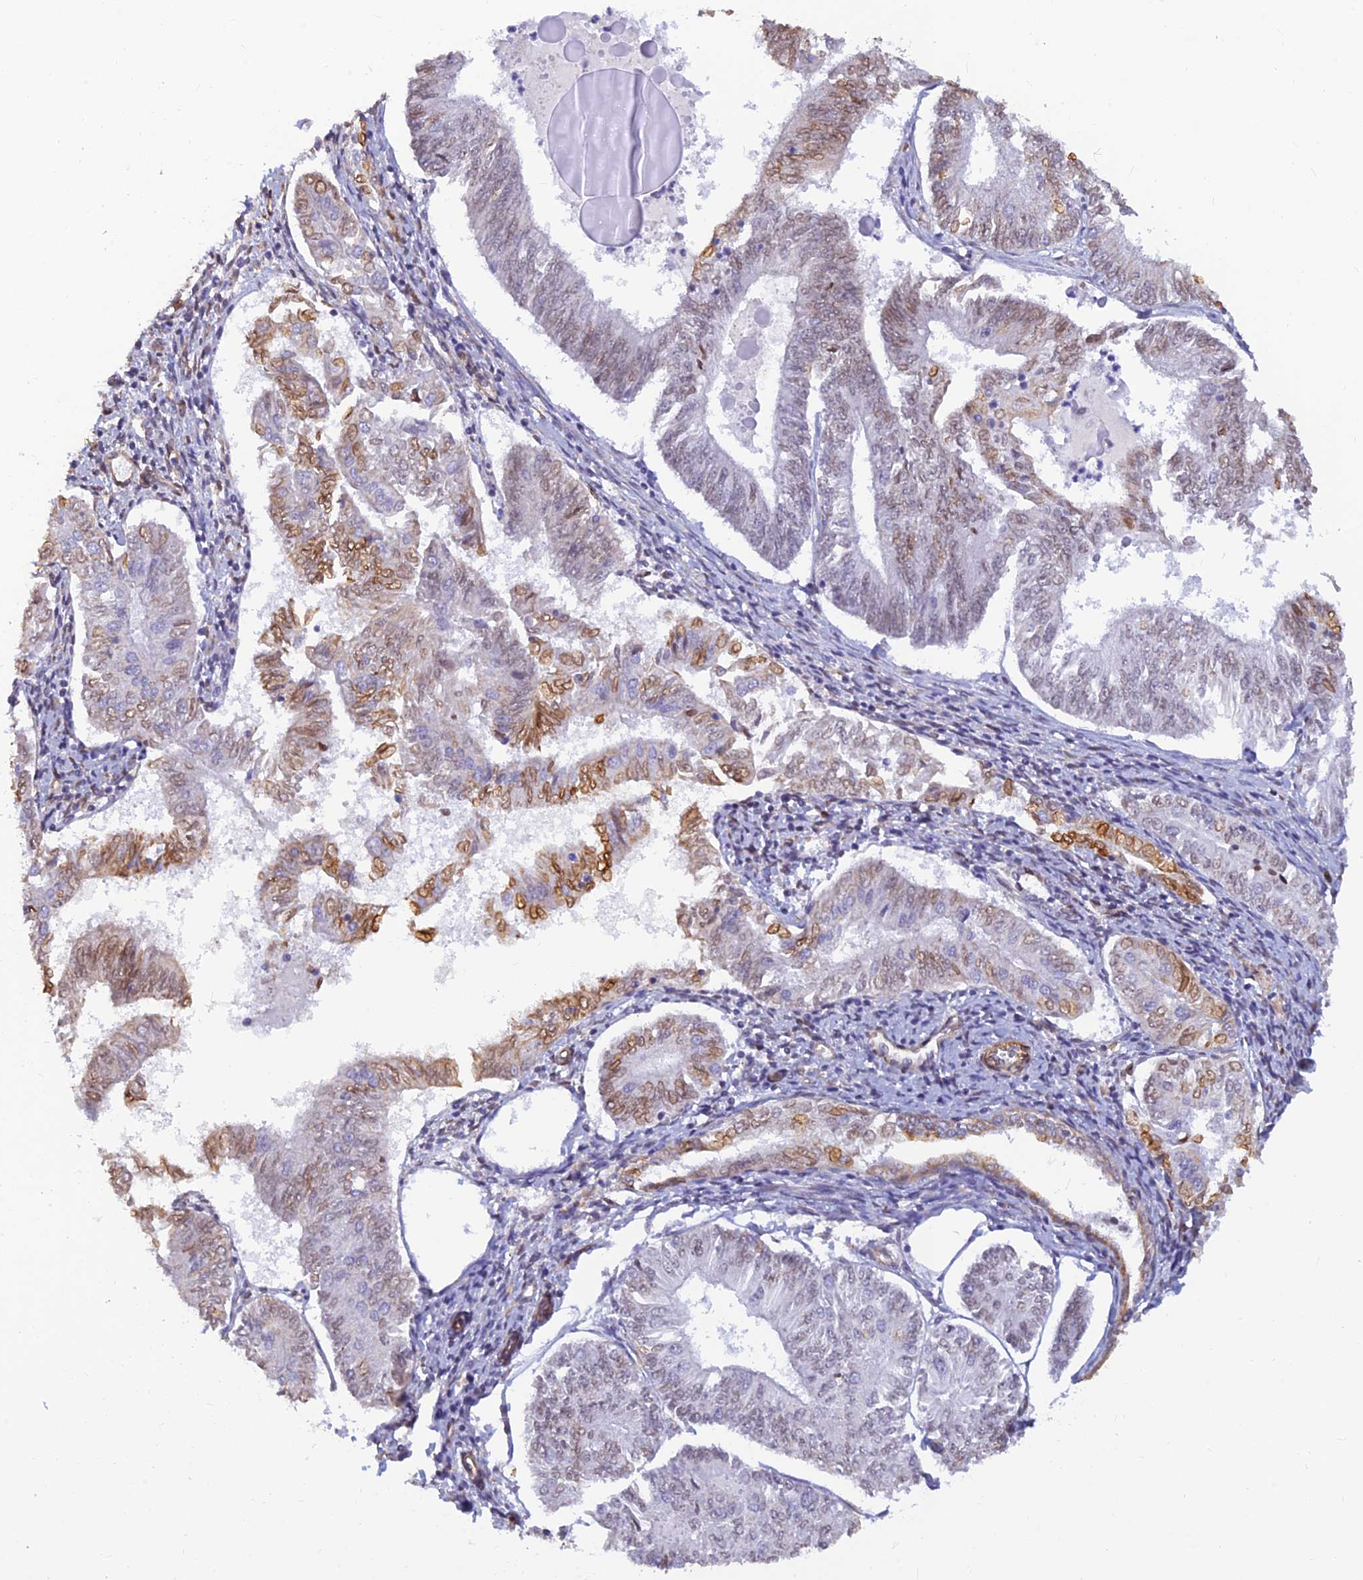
{"staining": {"intensity": "moderate", "quantity": "<25%", "location": "cytoplasmic/membranous,nuclear"}, "tissue": "endometrial cancer", "cell_type": "Tumor cells", "image_type": "cancer", "snomed": [{"axis": "morphology", "description": "Adenocarcinoma, NOS"}, {"axis": "topography", "description": "Endometrium"}], "caption": "Human adenocarcinoma (endometrial) stained with a brown dye demonstrates moderate cytoplasmic/membranous and nuclear positive staining in about <25% of tumor cells.", "gene": "ALDH1L2", "patient": {"sex": "female", "age": 58}}